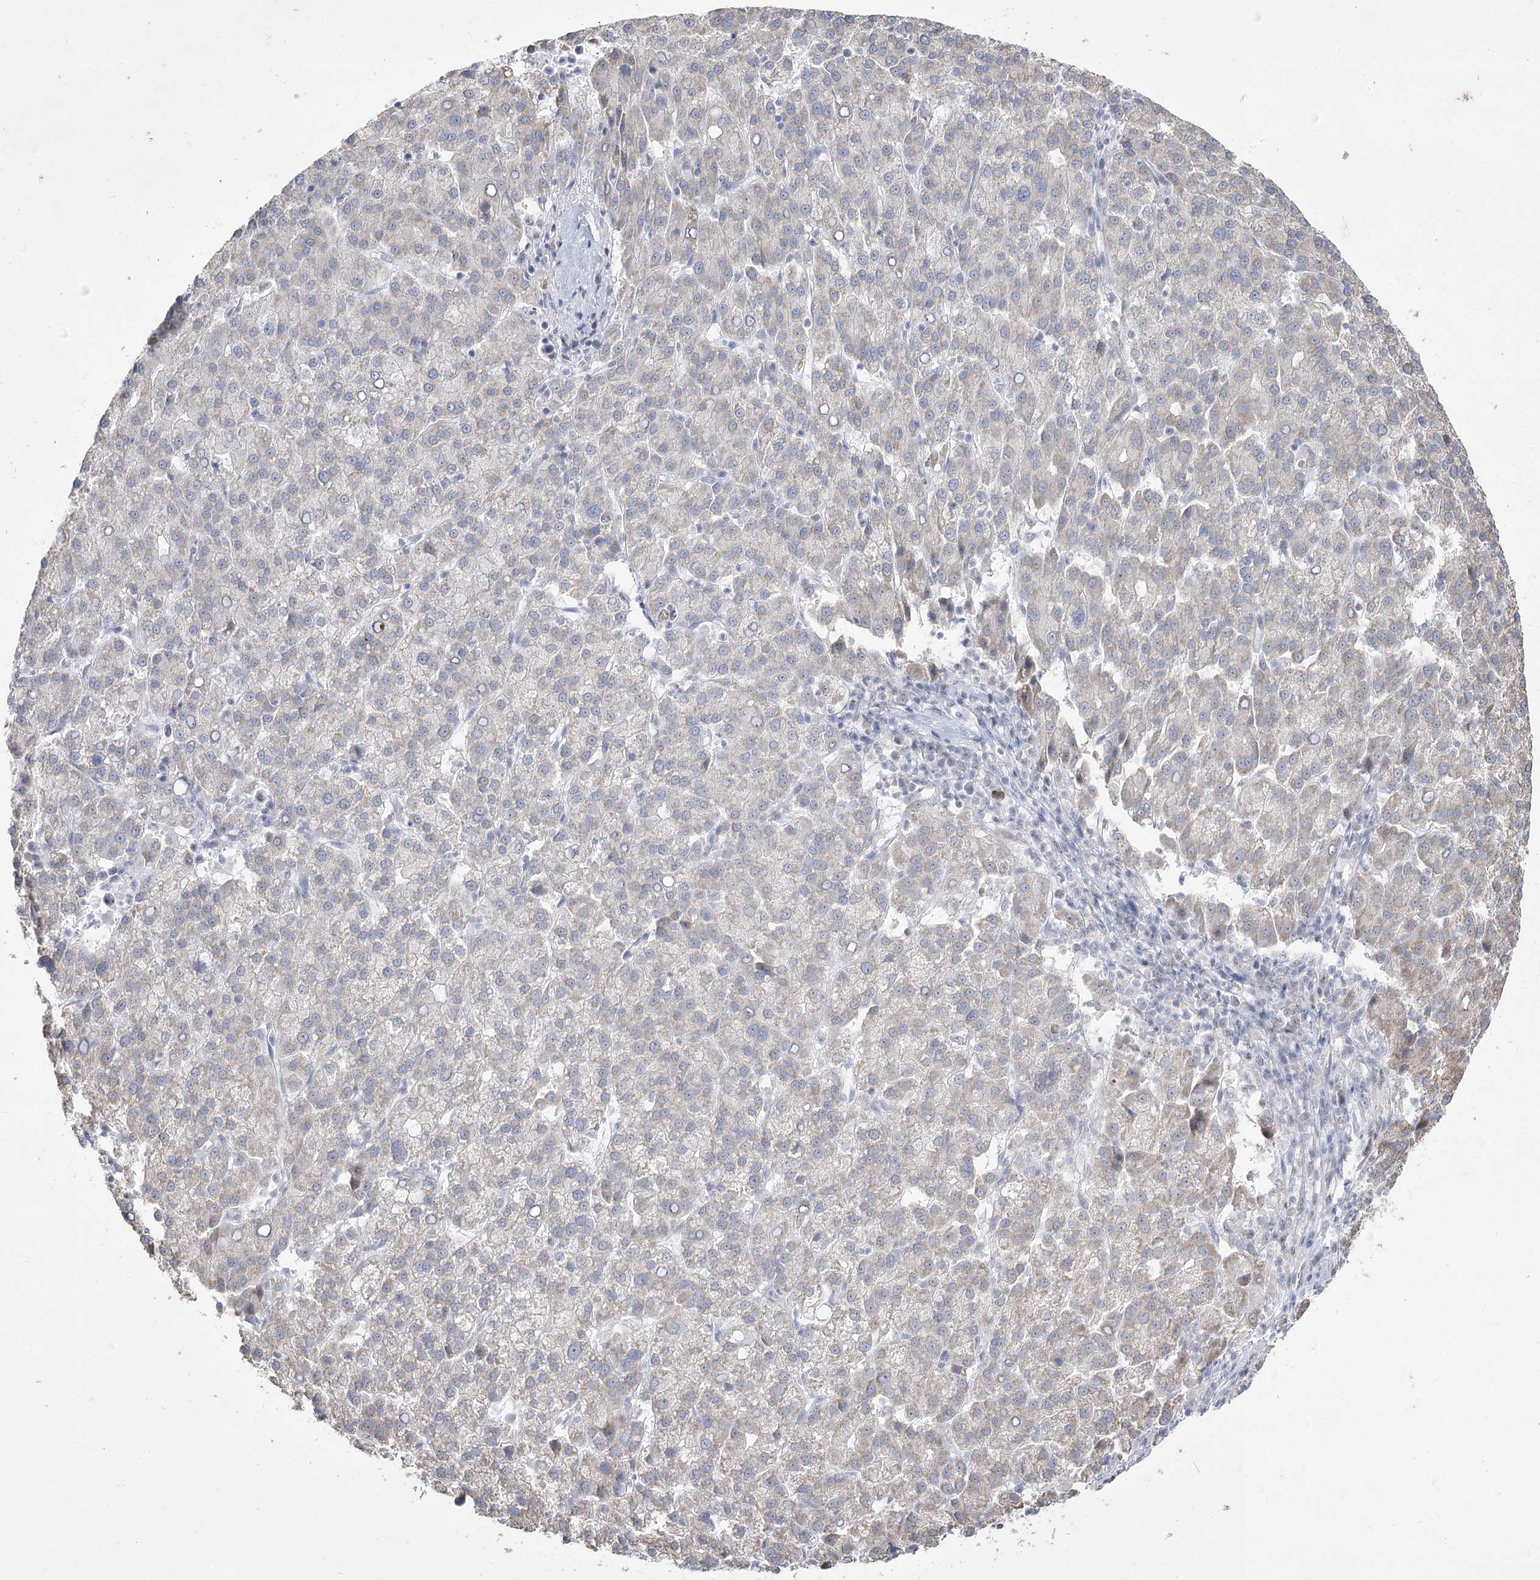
{"staining": {"intensity": "weak", "quantity": "25%-75%", "location": "cytoplasmic/membranous"}, "tissue": "liver cancer", "cell_type": "Tumor cells", "image_type": "cancer", "snomed": [{"axis": "morphology", "description": "Carcinoma, Hepatocellular, NOS"}, {"axis": "topography", "description": "Liver"}], "caption": "IHC (DAB) staining of liver cancer displays weak cytoplasmic/membranous protein expression in about 25%-75% of tumor cells.", "gene": "DDX50", "patient": {"sex": "female", "age": 58}}